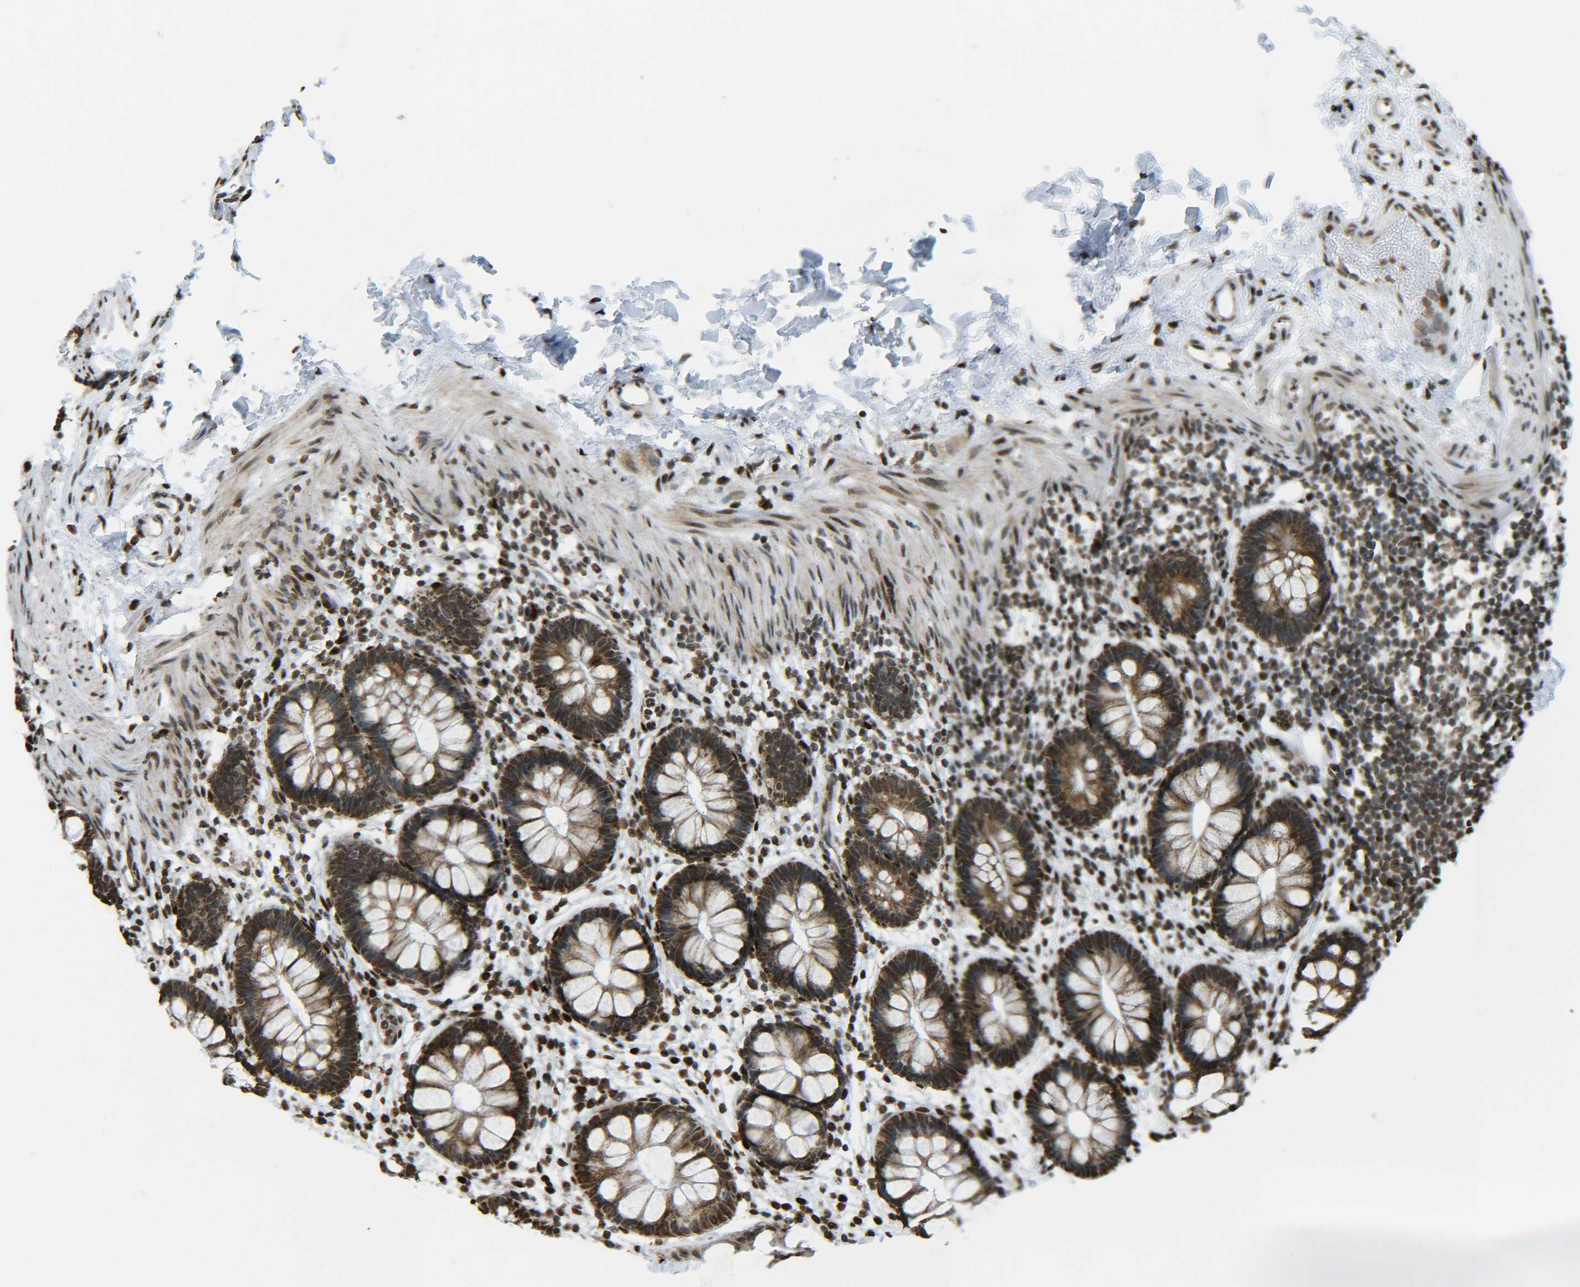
{"staining": {"intensity": "strong", "quantity": ">75%", "location": "cytoplasmic/membranous,nuclear"}, "tissue": "rectum", "cell_type": "Glandular cells", "image_type": "normal", "snomed": [{"axis": "morphology", "description": "Normal tissue, NOS"}, {"axis": "topography", "description": "Rectum"}], "caption": "Rectum stained with DAB IHC demonstrates high levels of strong cytoplasmic/membranous,nuclear positivity in approximately >75% of glandular cells.", "gene": "NEUROG2", "patient": {"sex": "female", "age": 24}}